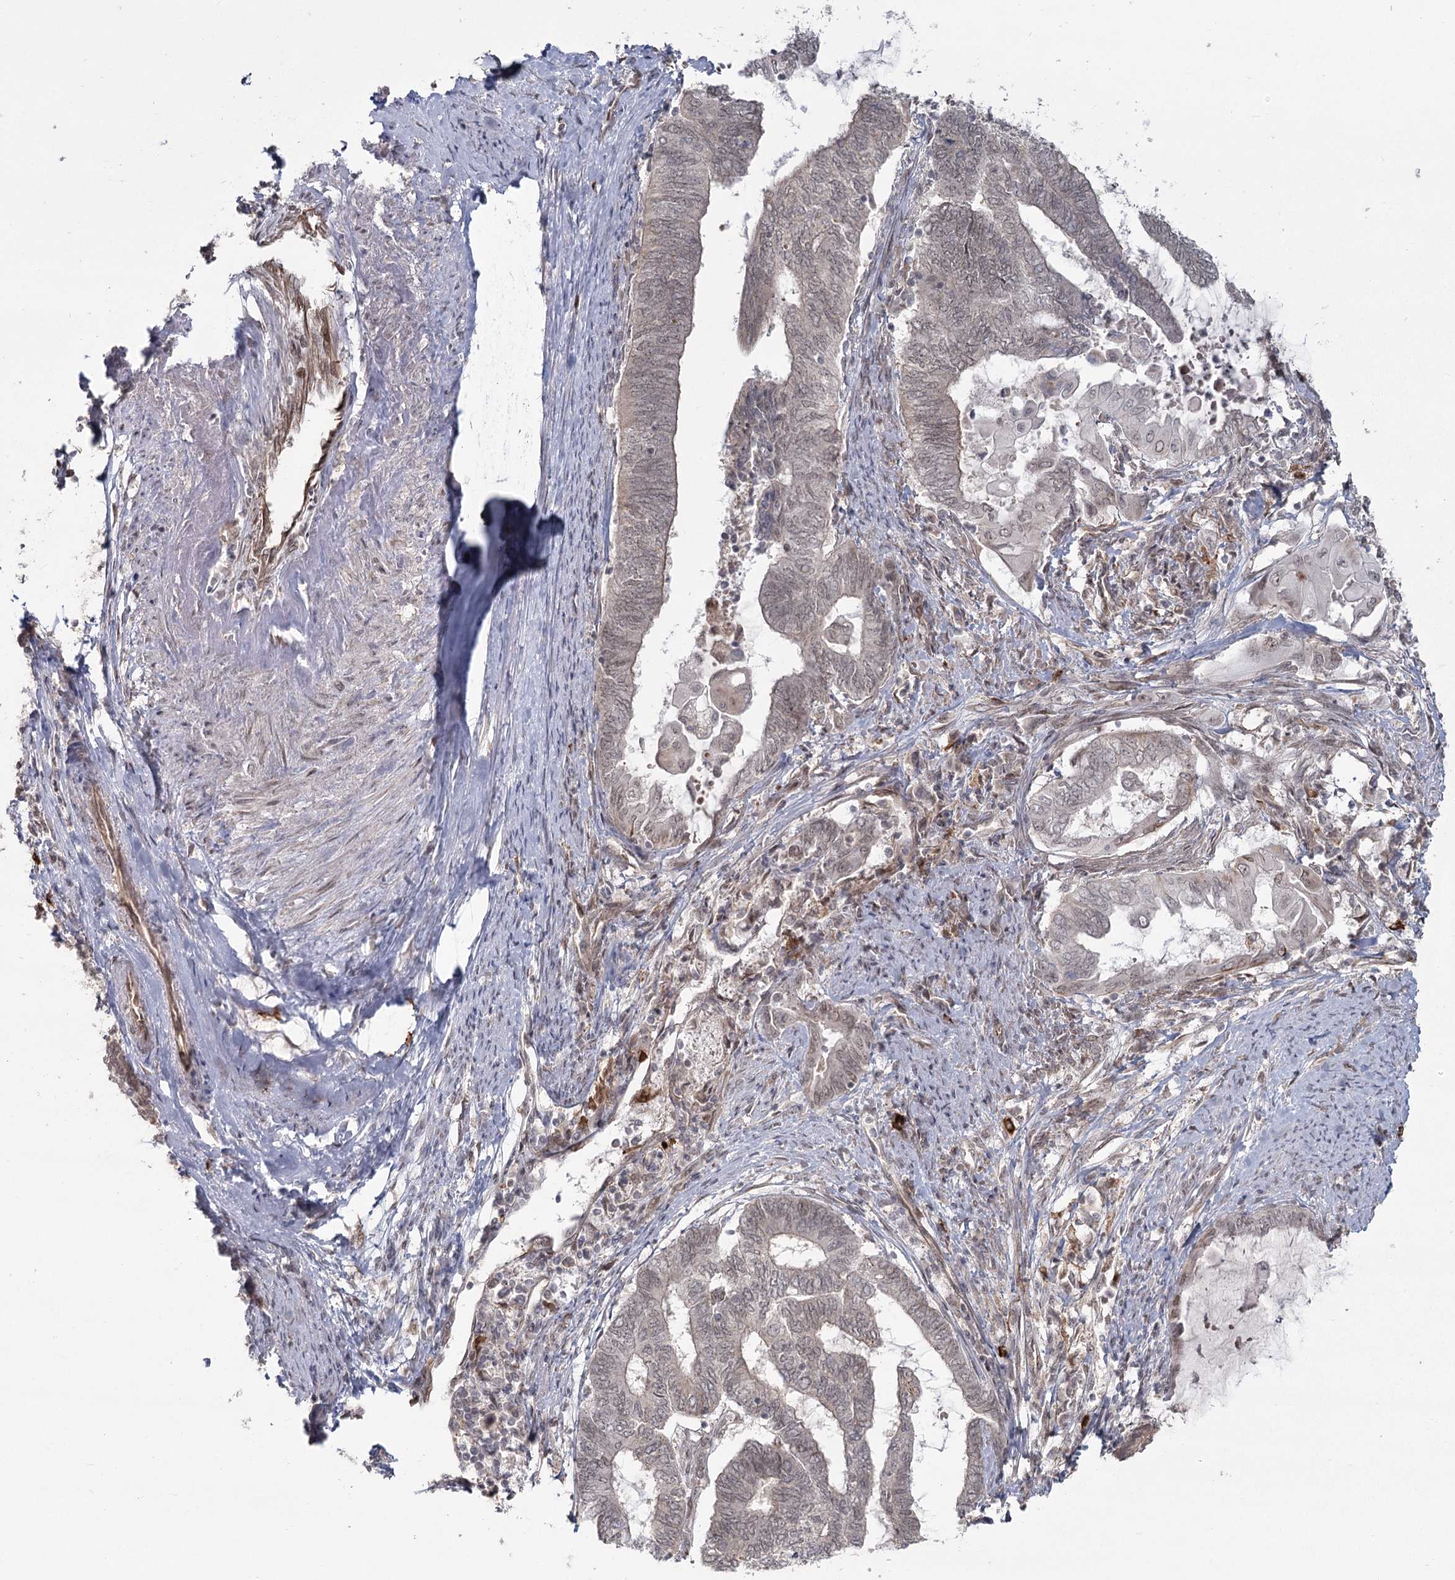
{"staining": {"intensity": "weak", "quantity": ">75%", "location": "nuclear"}, "tissue": "endometrial cancer", "cell_type": "Tumor cells", "image_type": "cancer", "snomed": [{"axis": "morphology", "description": "Adenocarcinoma, NOS"}, {"axis": "topography", "description": "Uterus"}, {"axis": "topography", "description": "Endometrium"}], "caption": "The photomicrograph shows immunohistochemical staining of endometrial cancer. There is weak nuclear positivity is identified in approximately >75% of tumor cells.", "gene": "AP2M1", "patient": {"sex": "female", "age": 70}}